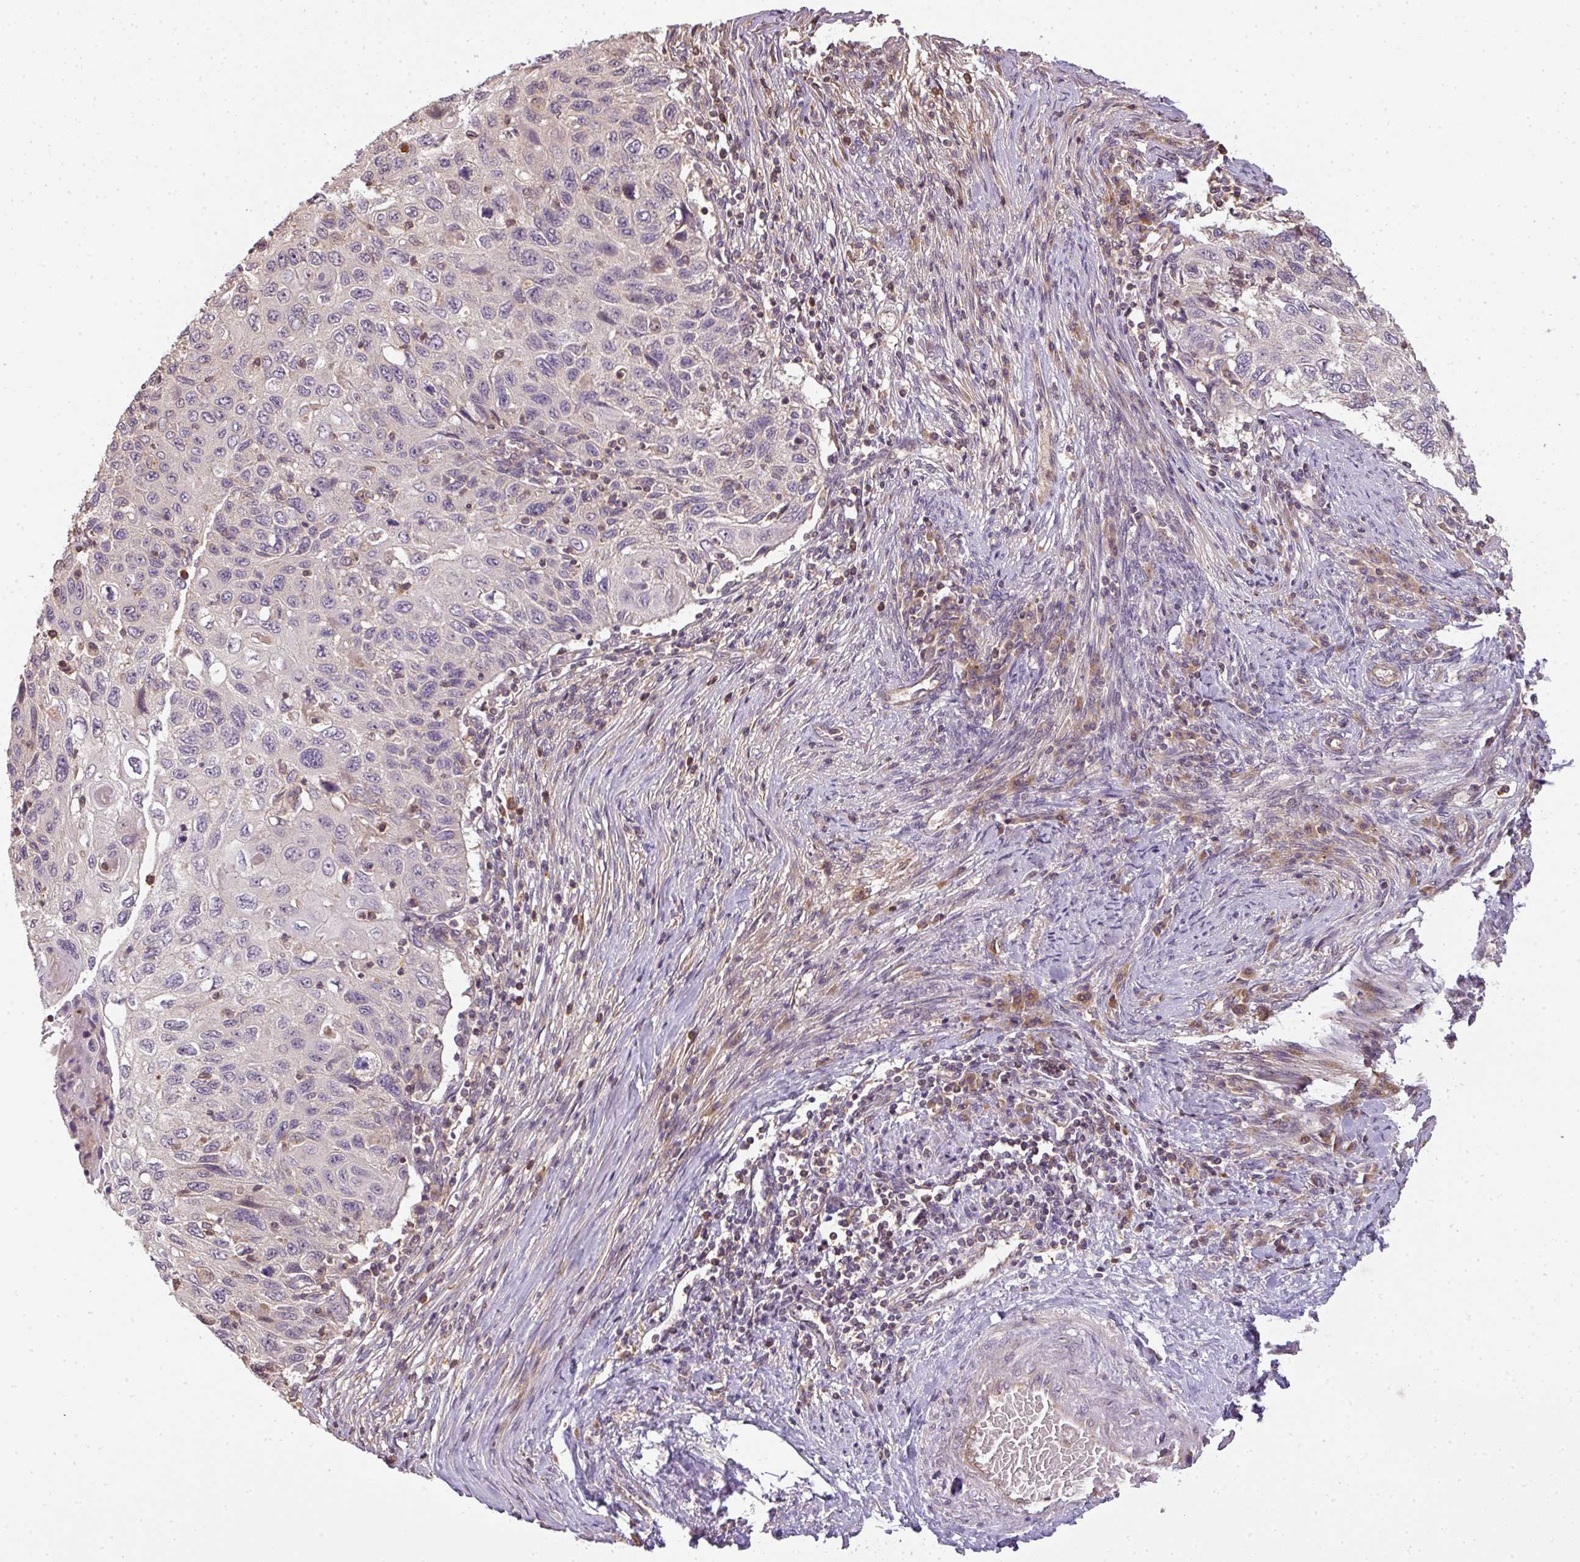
{"staining": {"intensity": "negative", "quantity": "none", "location": "none"}, "tissue": "cervical cancer", "cell_type": "Tumor cells", "image_type": "cancer", "snomed": [{"axis": "morphology", "description": "Squamous cell carcinoma, NOS"}, {"axis": "topography", "description": "Cervix"}], "caption": "The micrograph exhibits no significant expression in tumor cells of cervical squamous cell carcinoma.", "gene": "TCL1B", "patient": {"sex": "female", "age": 70}}